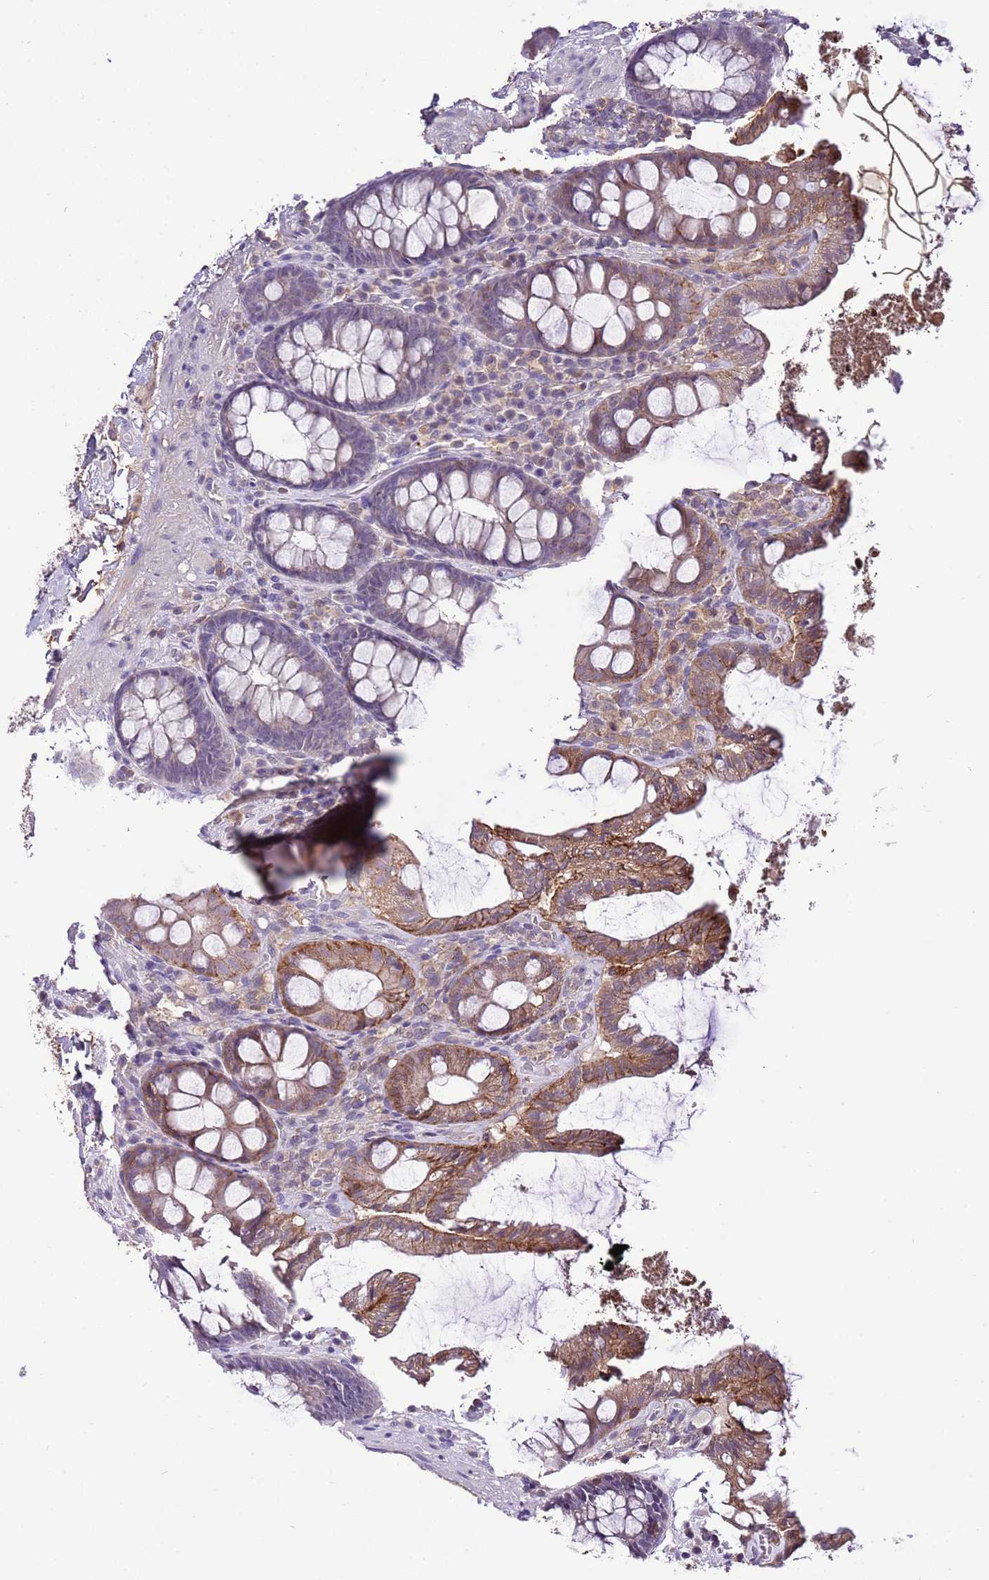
{"staining": {"intensity": "weak", "quantity": "25%-75%", "location": "cytoplasmic/membranous"}, "tissue": "colon", "cell_type": "Endothelial cells", "image_type": "normal", "snomed": [{"axis": "morphology", "description": "Normal tissue, NOS"}, {"axis": "topography", "description": "Colon"}], "caption": "A low amount of weak cytoplasmic/membranous positivity is seen in about 25%-75% of endothelial cells in unremarkable colon.", "gene": "EFHD1", "patient": {"sex": "male", "age": 84}}